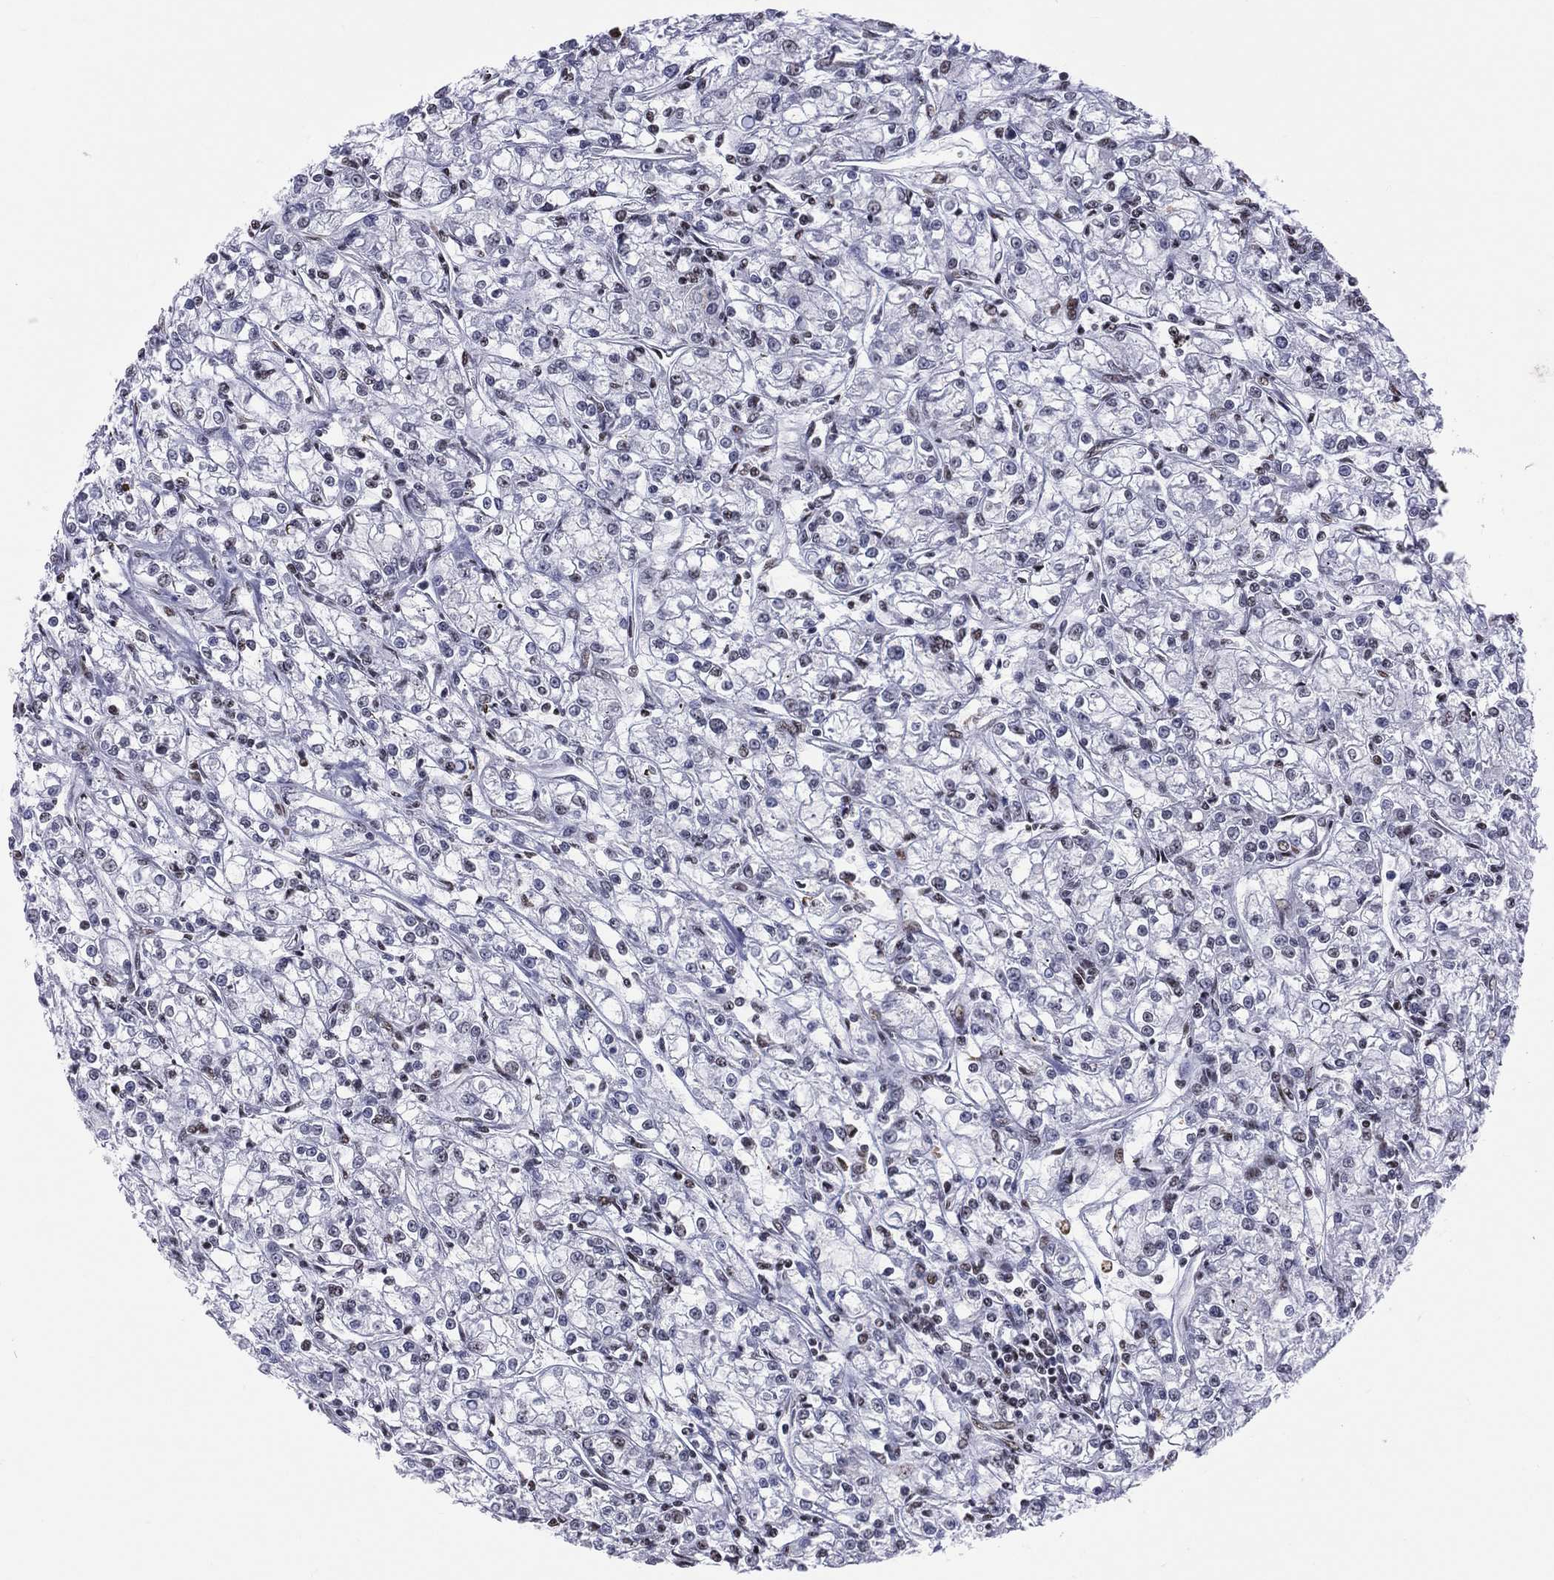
{"staining": {"intensity": "negative", "quantity": "none", "location": "none"}, "tissue": "renal cancer", "cell_type": "Tumor cells", "image_type": "cancer", "snomed": [{"axis": "morphology", "description": "Adenocarcinoma, NOS"}, {"axis": "topography", "description": "Kidney"}], "caption": "DAB immunohistochemical staining of adenocarcinoma (renal) exhibits no significant expression in tumor cells.", "gene": "ZNF7", "patient": {"sex": "female", "age": 59}}